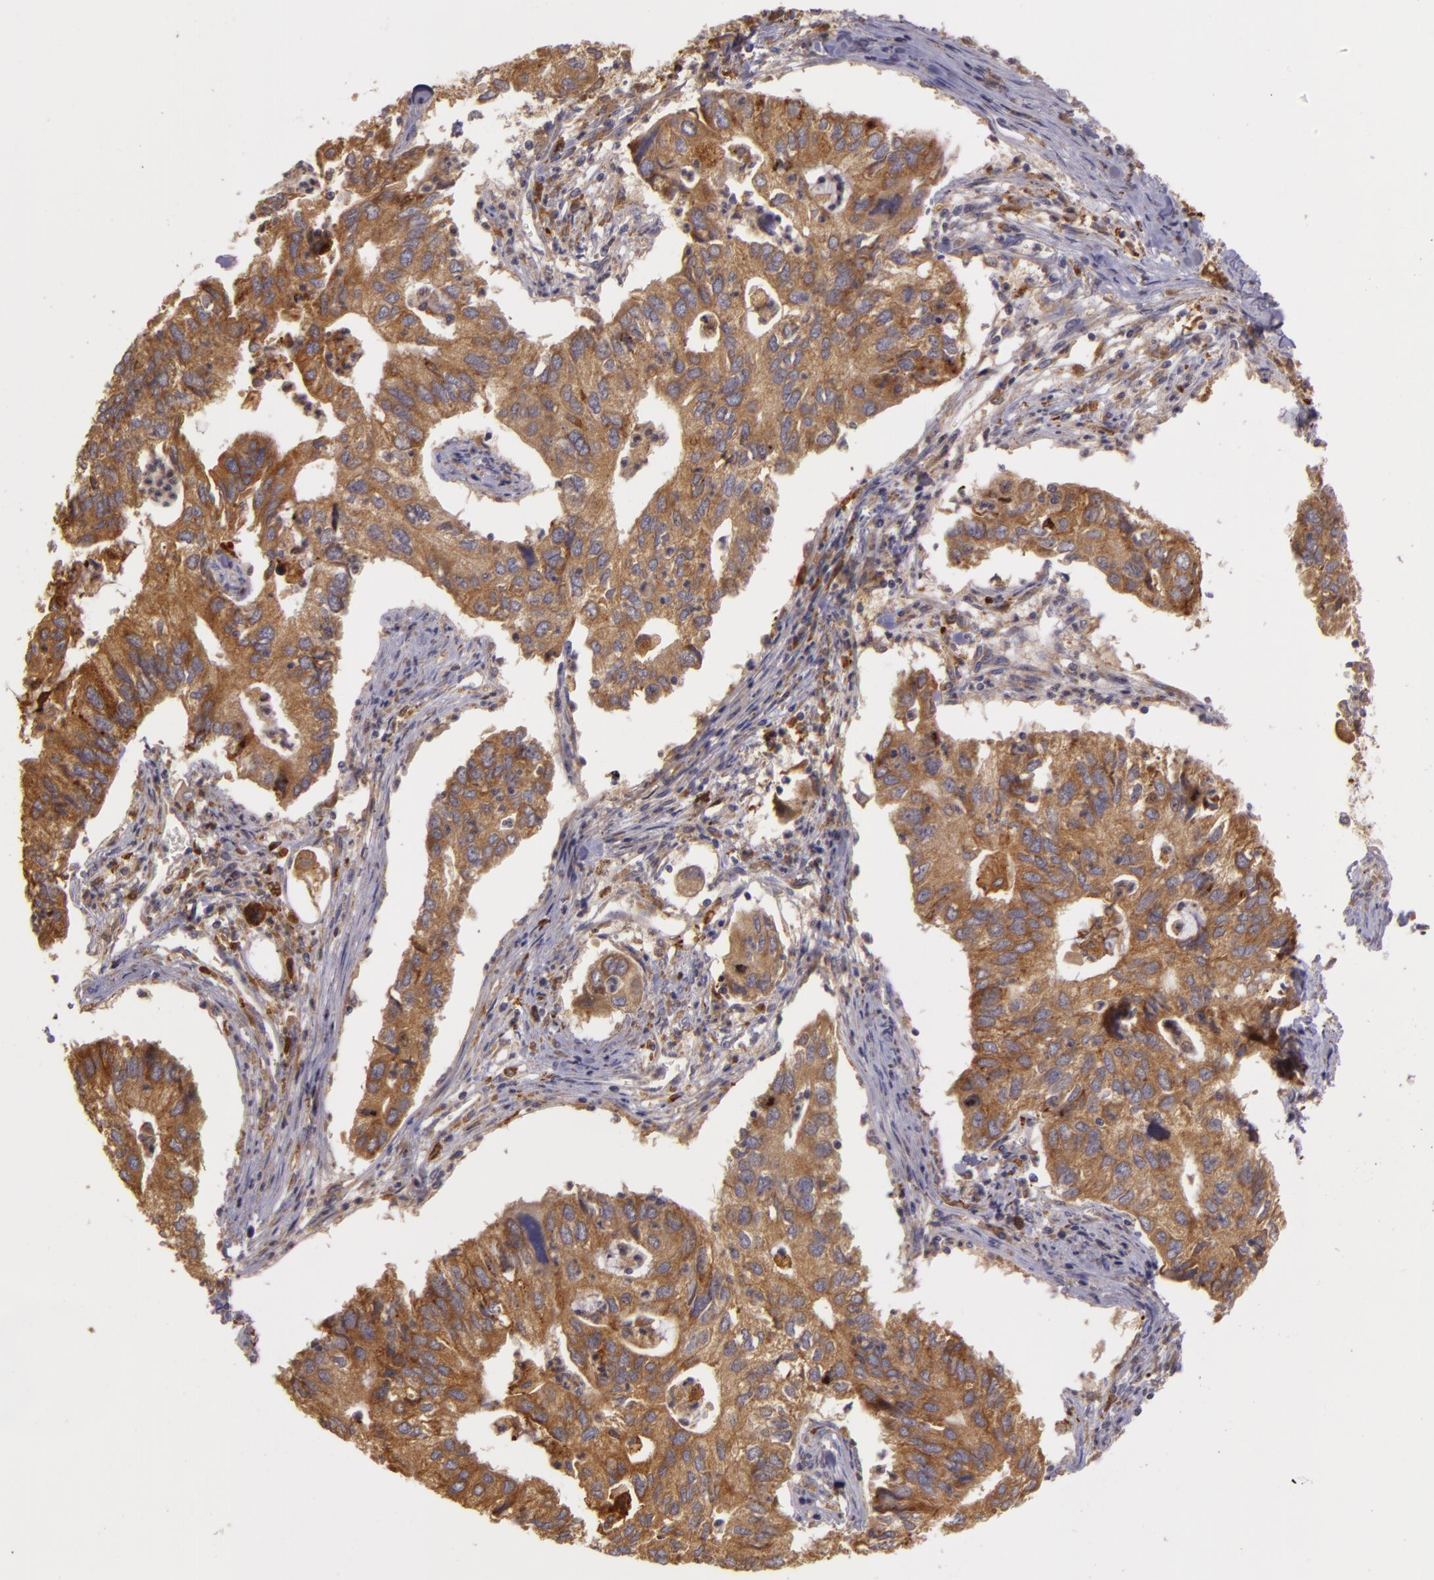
{"staining": {"intensity": "moderate", "quantity": ">75%", "location": "cytoplasmic/membranous"}, "tissue": "lung cancer", "cell_type": "Tumor cells", "image_type": "cancer", "snomed": [{"axis": "morphology", "description": "Adenocarcinoma, NOS"}, {"axis": "topography", "description": "Lung"}], "caption": "This is an image of immunohistochemistry staining of lung cancer (adenocarcinoma), which shows moderate positivity in the cytoplasmic/membranous of tumor cells.", "gene": "PPP1R3F", "patient": {"sex": "male", "age": 48}}